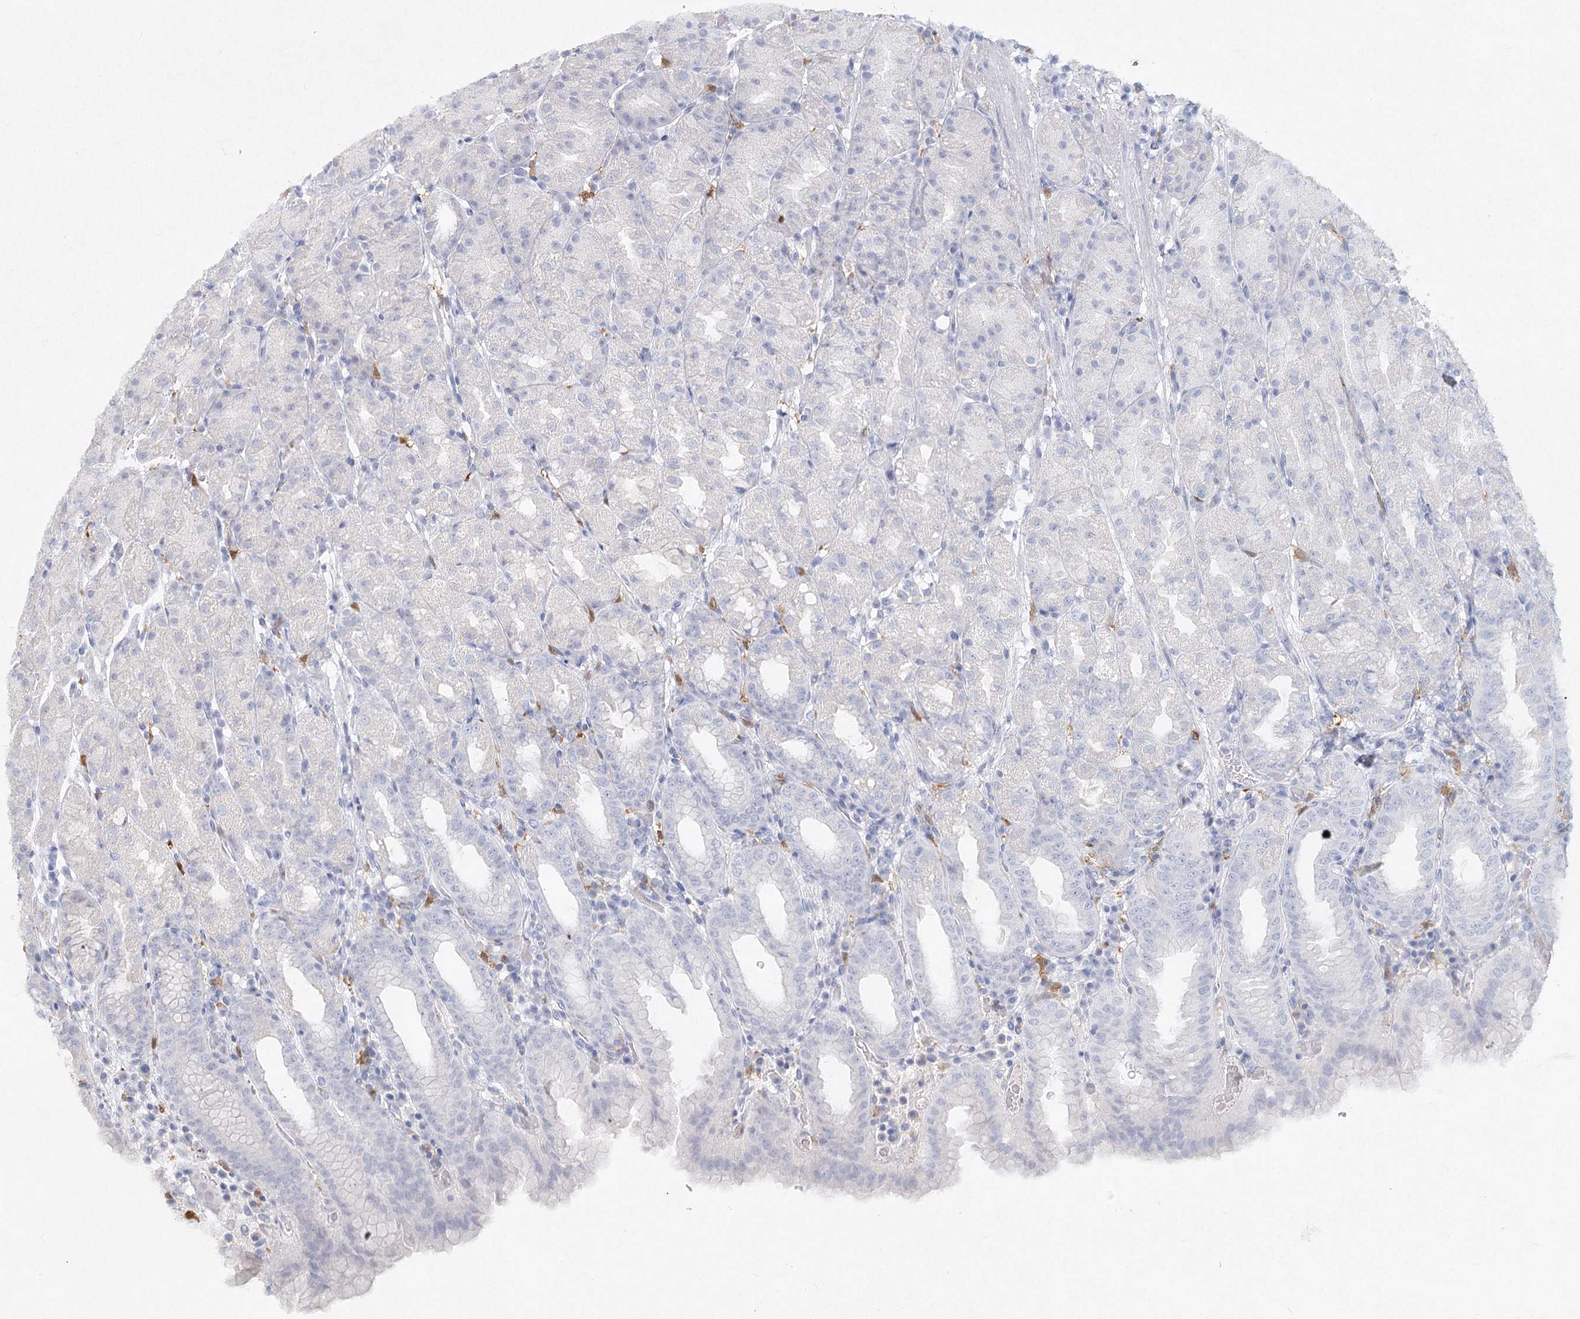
{"staining": {"intensity": "negative", "quantity": "none", "location": "none"}, "tissue": "stomach", "cell_type": "Glandular cells", "image_type": "normal", "snomed": [{"axis": "morphology", "description": "Normal tissue, NOS"}, {"axis": "topography", "description": "Stomach, upper"}], "caption": "Immunohistochemical staining of benign human stomach reveals no significant positivity in glandular cells. (Stains: DAB (3,3'-diaminobenzidine) immunohistochemistry with hematoxylin counter stain, Microscopy: brightfield microscopy at high magnification).", "gene": "ARSI", "patient": {"sex": "male", "age": 68}}